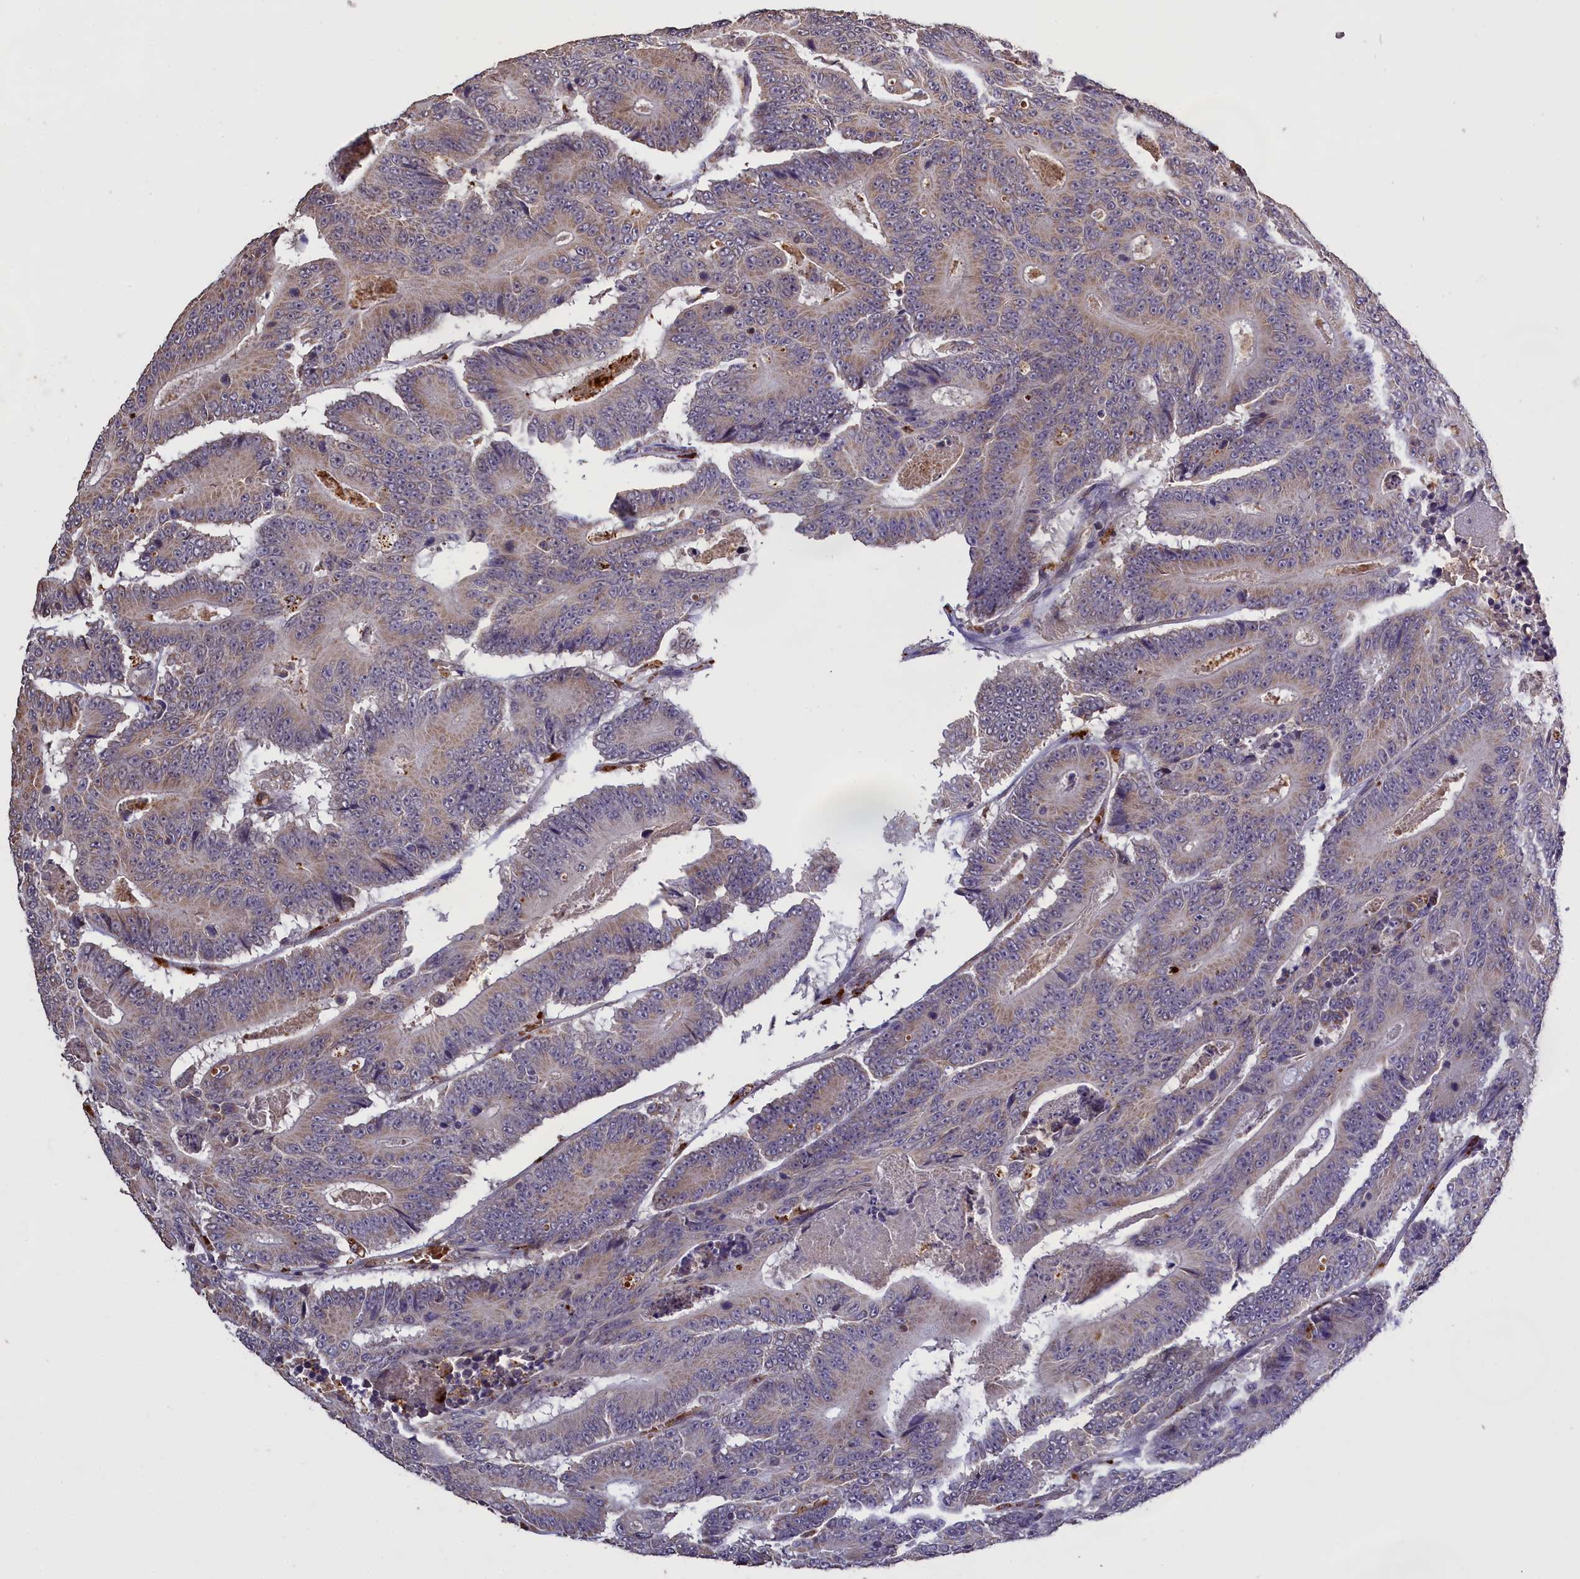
{"staining": {"intensity": "weak", "quantity": "25%-75%", "location": "cytoplasmic/membranous"}, "tissue": "colorectal cancer", "cell_type": "Tumor cells", "image_type": "cancer", "snomed": [{"axis": "morphology", "description": "Adenocarcinoma, NOS"}, {"axis": "topography", "description": "Colon"}], "caption": "Adenocarcinoma (colorectal) tissue exhibits weak cytoplasmic/membranous expression in approximately 25%-75% of tumor cells", "gene": "CLRN2", "patient": {"sex": "male", "age": 83}}